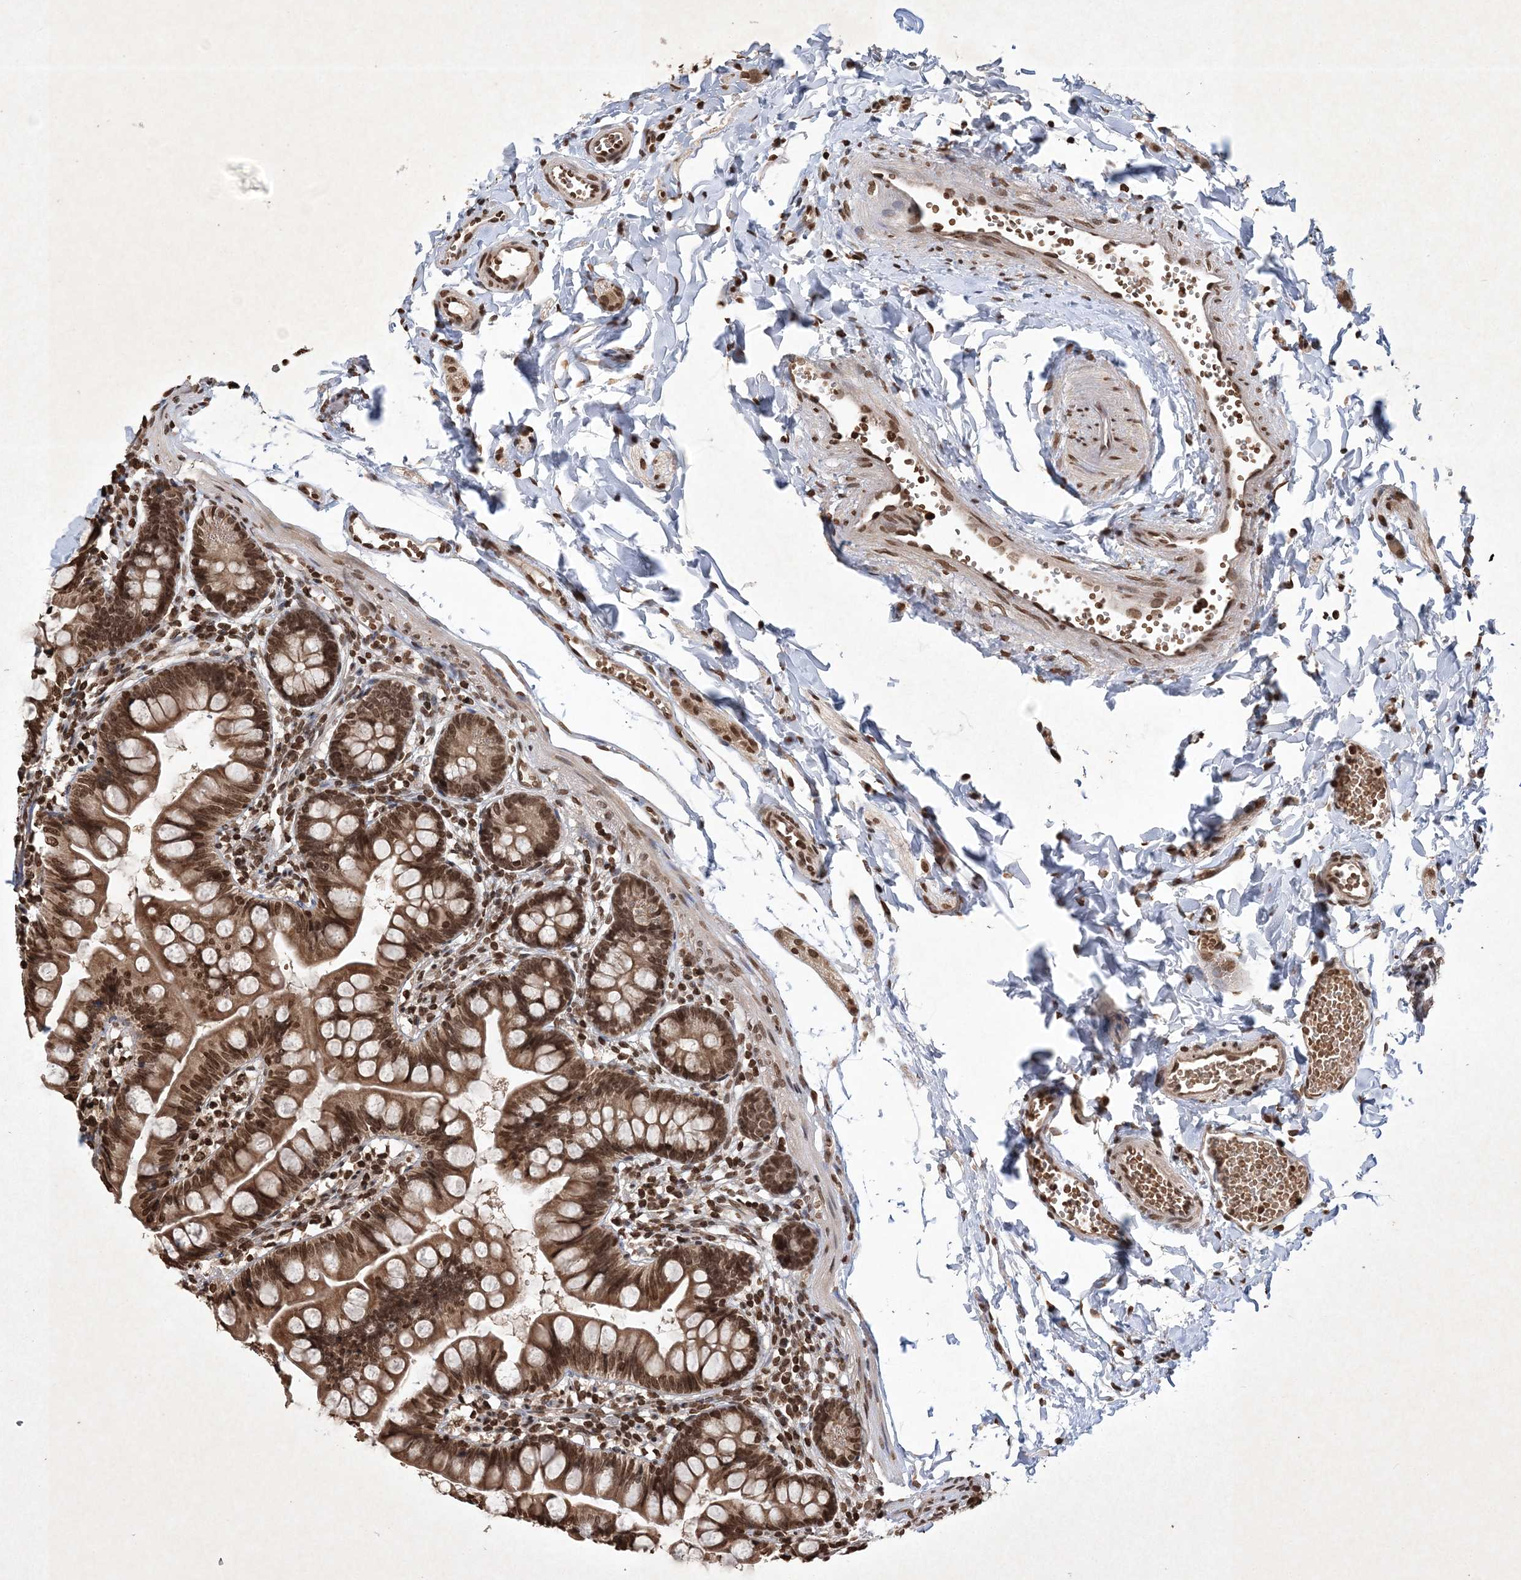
{"staining": {"intensity": "strong", "quantity": ">75%", "location": "cytoplasmic/membranous,nuclear"}, "tissue": "small intestine", "cell_type": "Glandular cells", "image_type": "normal", "snomed": [{"axis": "morphology", "description": "Normal tissue, NOS"}, {"axis": "topography", "description": "Small intestine"}], "caption": "Immunohistochemical staining of unremarkable small intestine exhibits >75% levels of strong cytoplasmic/membranous,nuclear protein staining in about >75% of glandular cells.", "gene": "NEDD9", "patient": {"sex": "male", "age": 7}}